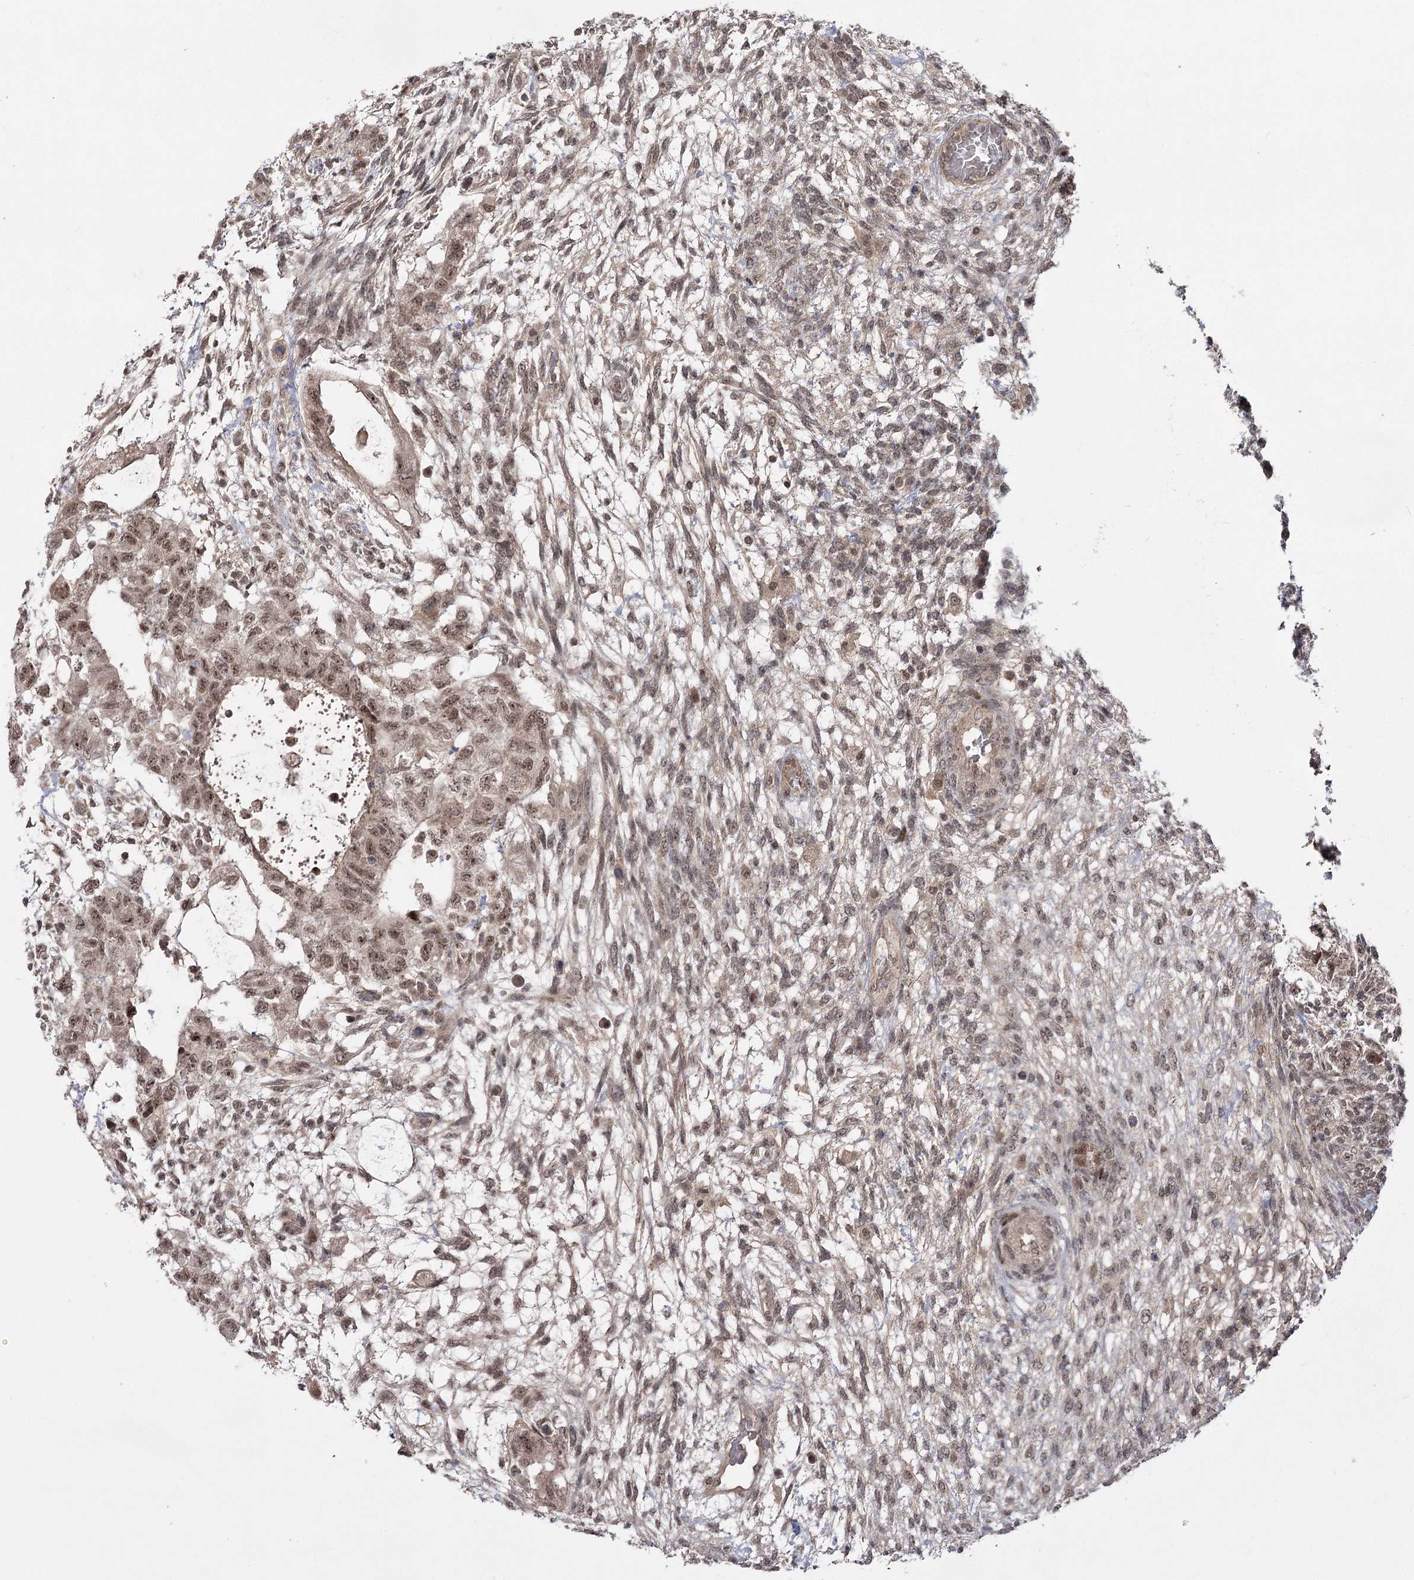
{"staining": {"intensity": "moderate", "quantity": ">75%", "location": "cytoplasmic/membranous,nuclear"}, "tissue": "testis cancer", "cell_type": "Tumor cells", "image_type": "cancer", "snomed": [{"axis": "morphology", "description": "Normal tissue, NOS"}, {"axis": "morphology", "description": "Carcinoma, Embryonal, NOS"}, {"axis": "topography", "description": "Testis"}], "caption": "Embryonal carcinoma (testis) stained with IHC reveals moderate cytoplasmic/membranous and nuclear expression in about >75% of tumor cells.", "gene": "HELQ", "patient": {"sex": "male", "age": 36}}